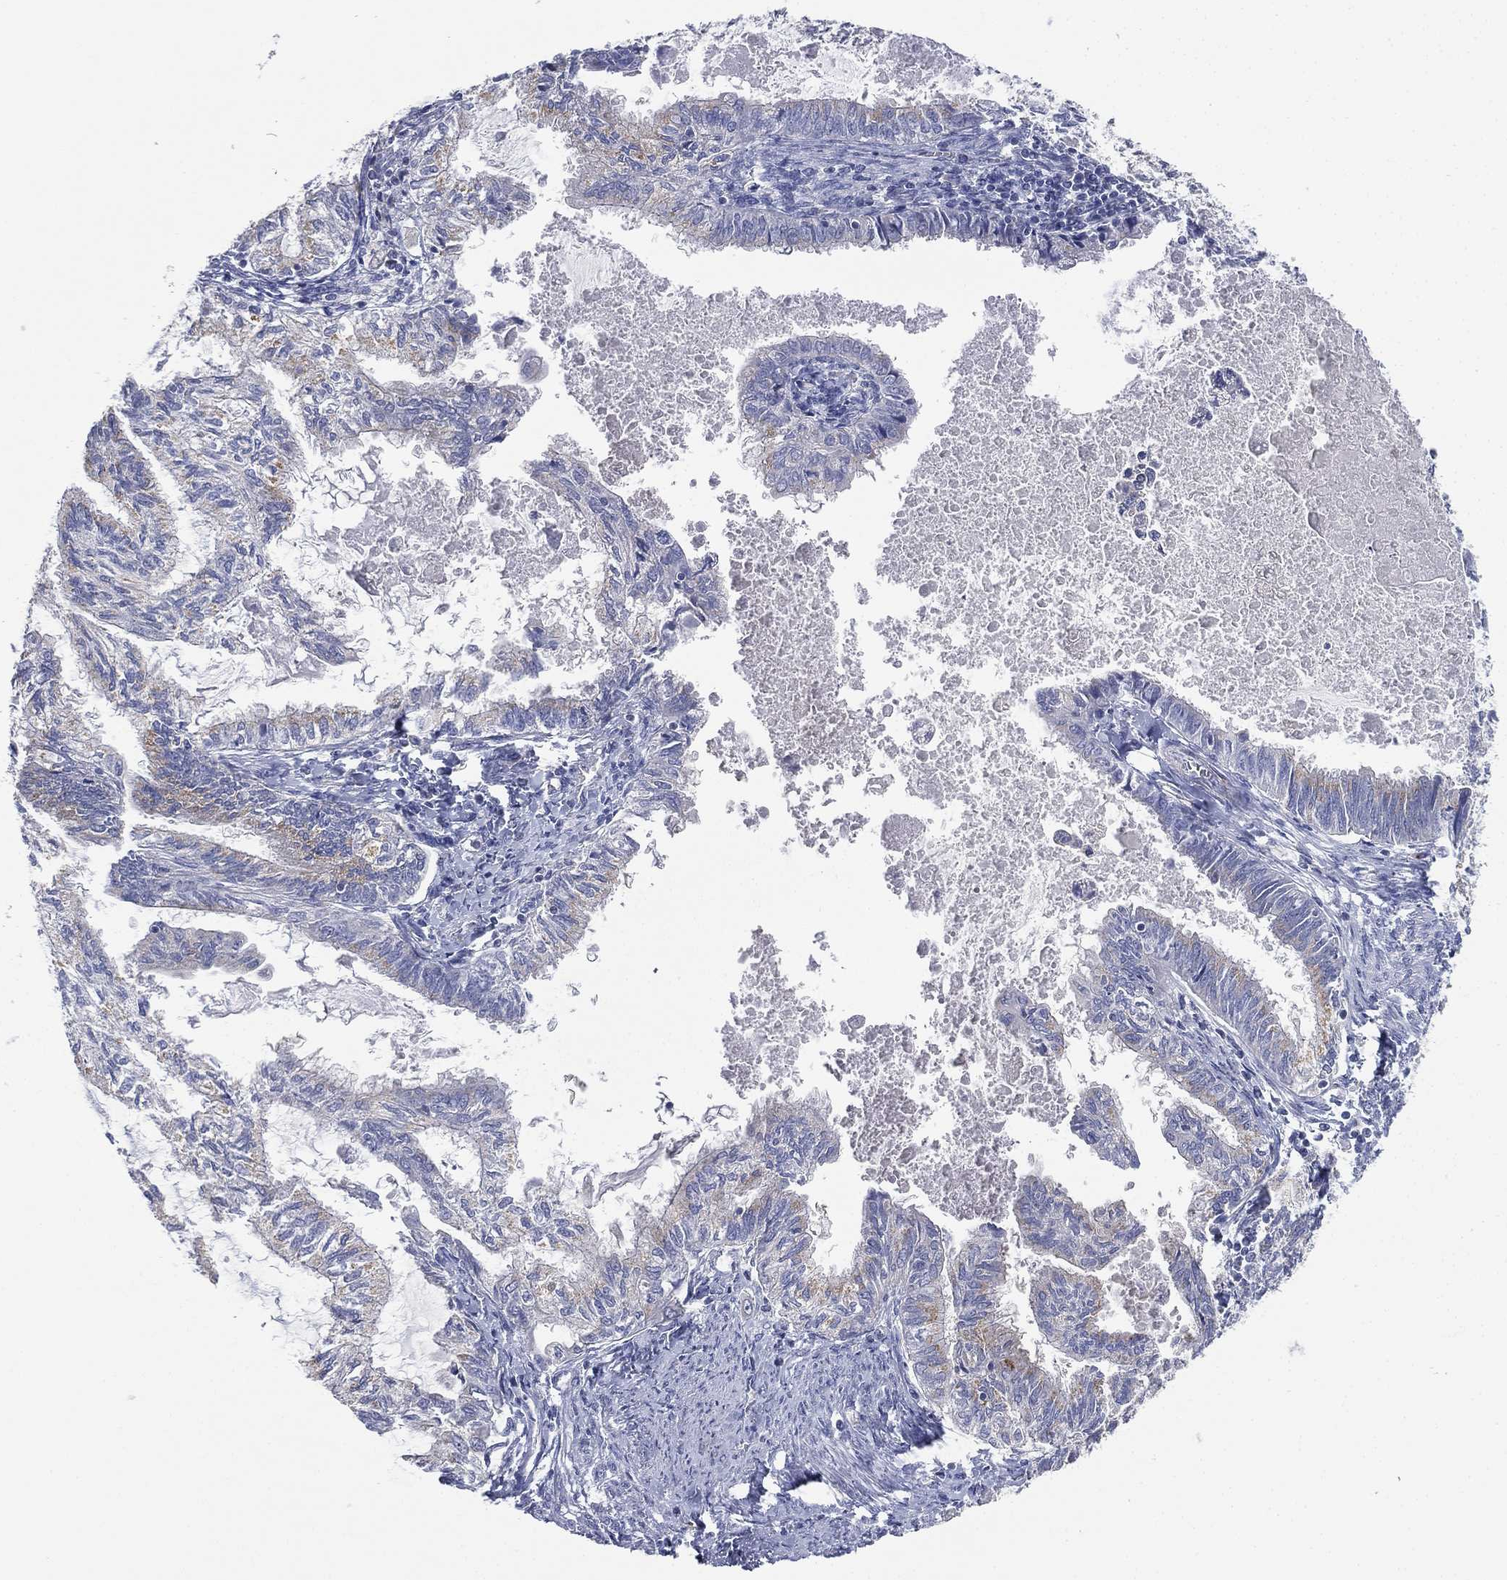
{"staining": {"intensity": "weak", "quantity": "<25%", "location": "cytoplasmic/membranous"}, "tissue": "endometrial cancer", "cell_type": "Tumor cells", "image_type": "cancer", "snomed": [{"axis": "morphology", "description": "Adenocarcinoma, NOS"}, {"axis": "topography", "description": "Endometrium"}], "caption": "IHC photomicrograph of neoplastic tissue: endometrial cancer (adenocarcinoma) stained with DAB exhibits no significant protein staining in tumor cells.", "gene": "ATP8A2", "patient": {"sex": "female", "age": 86}}